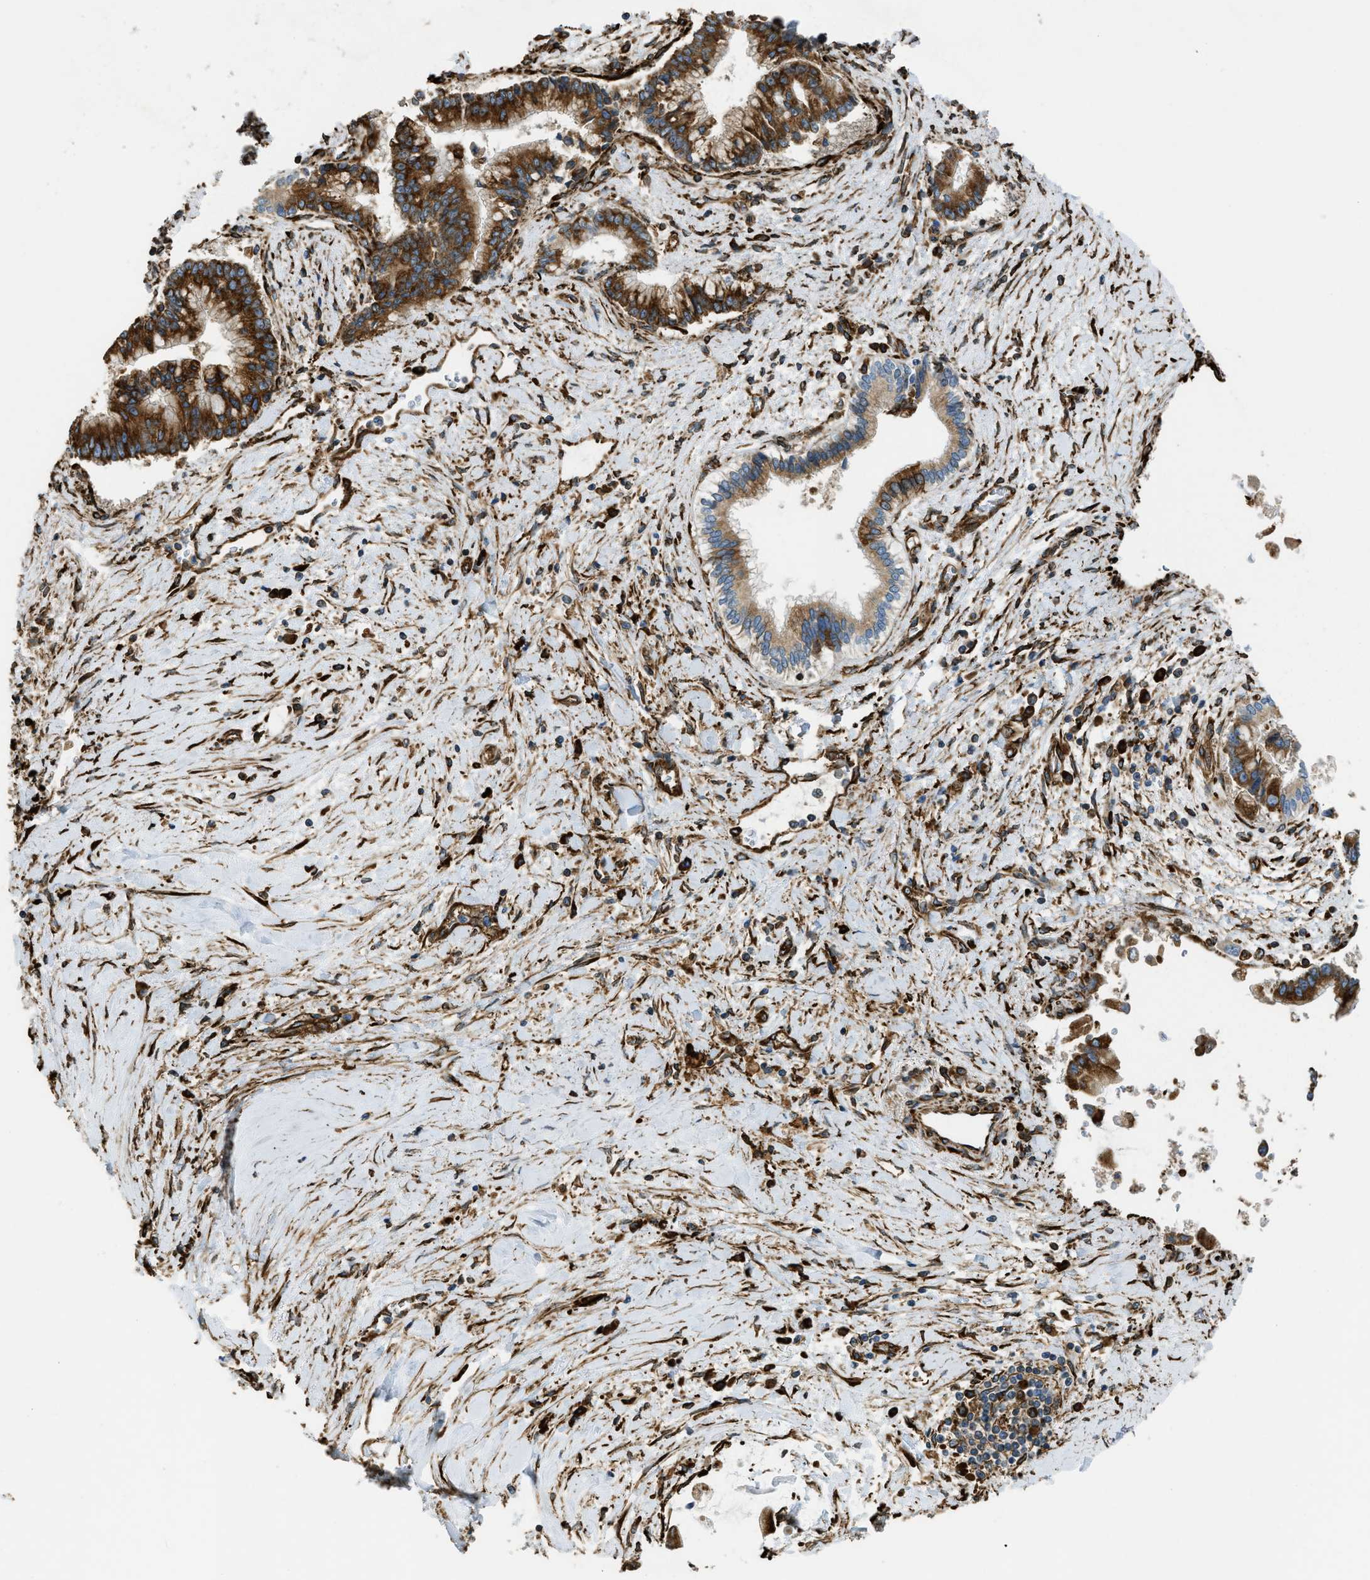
{"staining": {"intensity": "strong", "quantity": ">75%", "location": "cytoplasmic/membranous"}, "tissue": "liver cancer", "cell_type": "Tumor cells", "image_type": "cancer", "snomed": [{"axis": "morphology", "description": "Cholangiocarcinoma"}, {"axis": "topography", "description": "Liver"}], "caption": "Immunohistochemistry (IHC) micrograph of neoplastic tissue: human liver cancer stained using immunohistochemistry (IHC) exhibits high levels of strong protein expression localized specifically in the cytoplasmic/membranous of tumor cells, appearing as a cytoplasmic/membranous brown color.", "gene": "BEX3", "patient": {"sex": "male", "age": 50}}